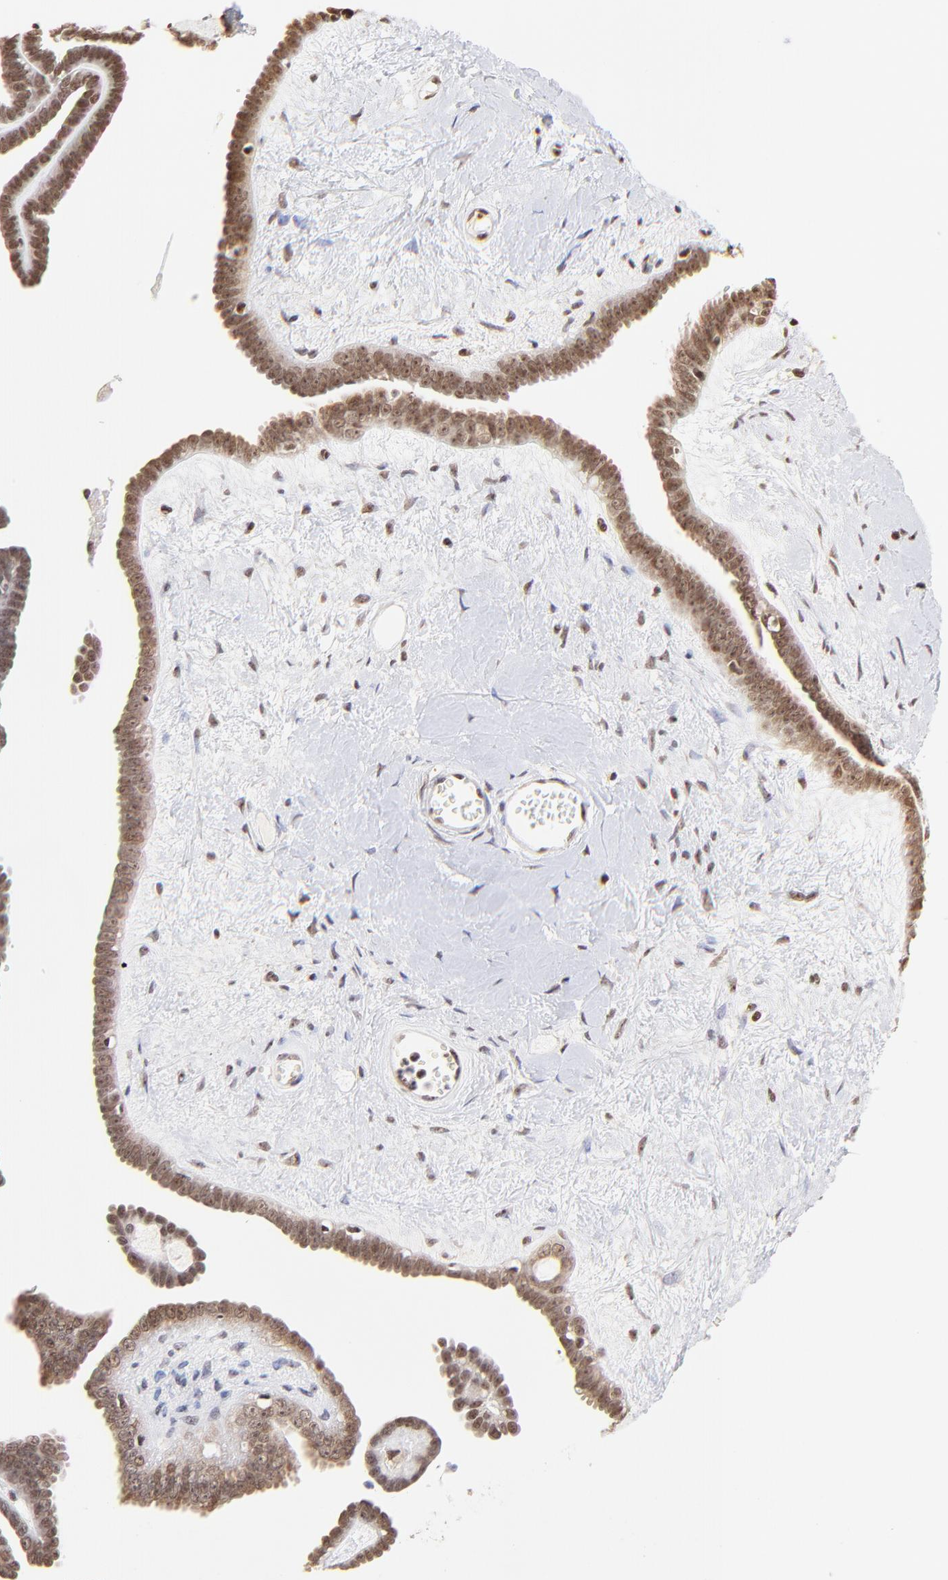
{"staining": {"intensity": "weak", "quantity": ">75%", "location": "nuclear"}, "tissue": "ovarian cancer", "cell_type": "Tumor cells", "image_type": "cancer", "snomed": [{"axis": "morphology", "description": "Cystadenocarcinoma, serous, NOS"}, {"axis": "topography", "description": "Ovary"}], "caption": "Immunohistochemistry (IHC) histopathology image of neoplastic tissue: human ovarian cancer stained using IHC reveals low levels of weak protein expression localized specifically in the nuclear of tumor cells, appearing as a nuclear brown color.", "gene": "ZNF670", "patient": {"sex": "female", "age": 71}}